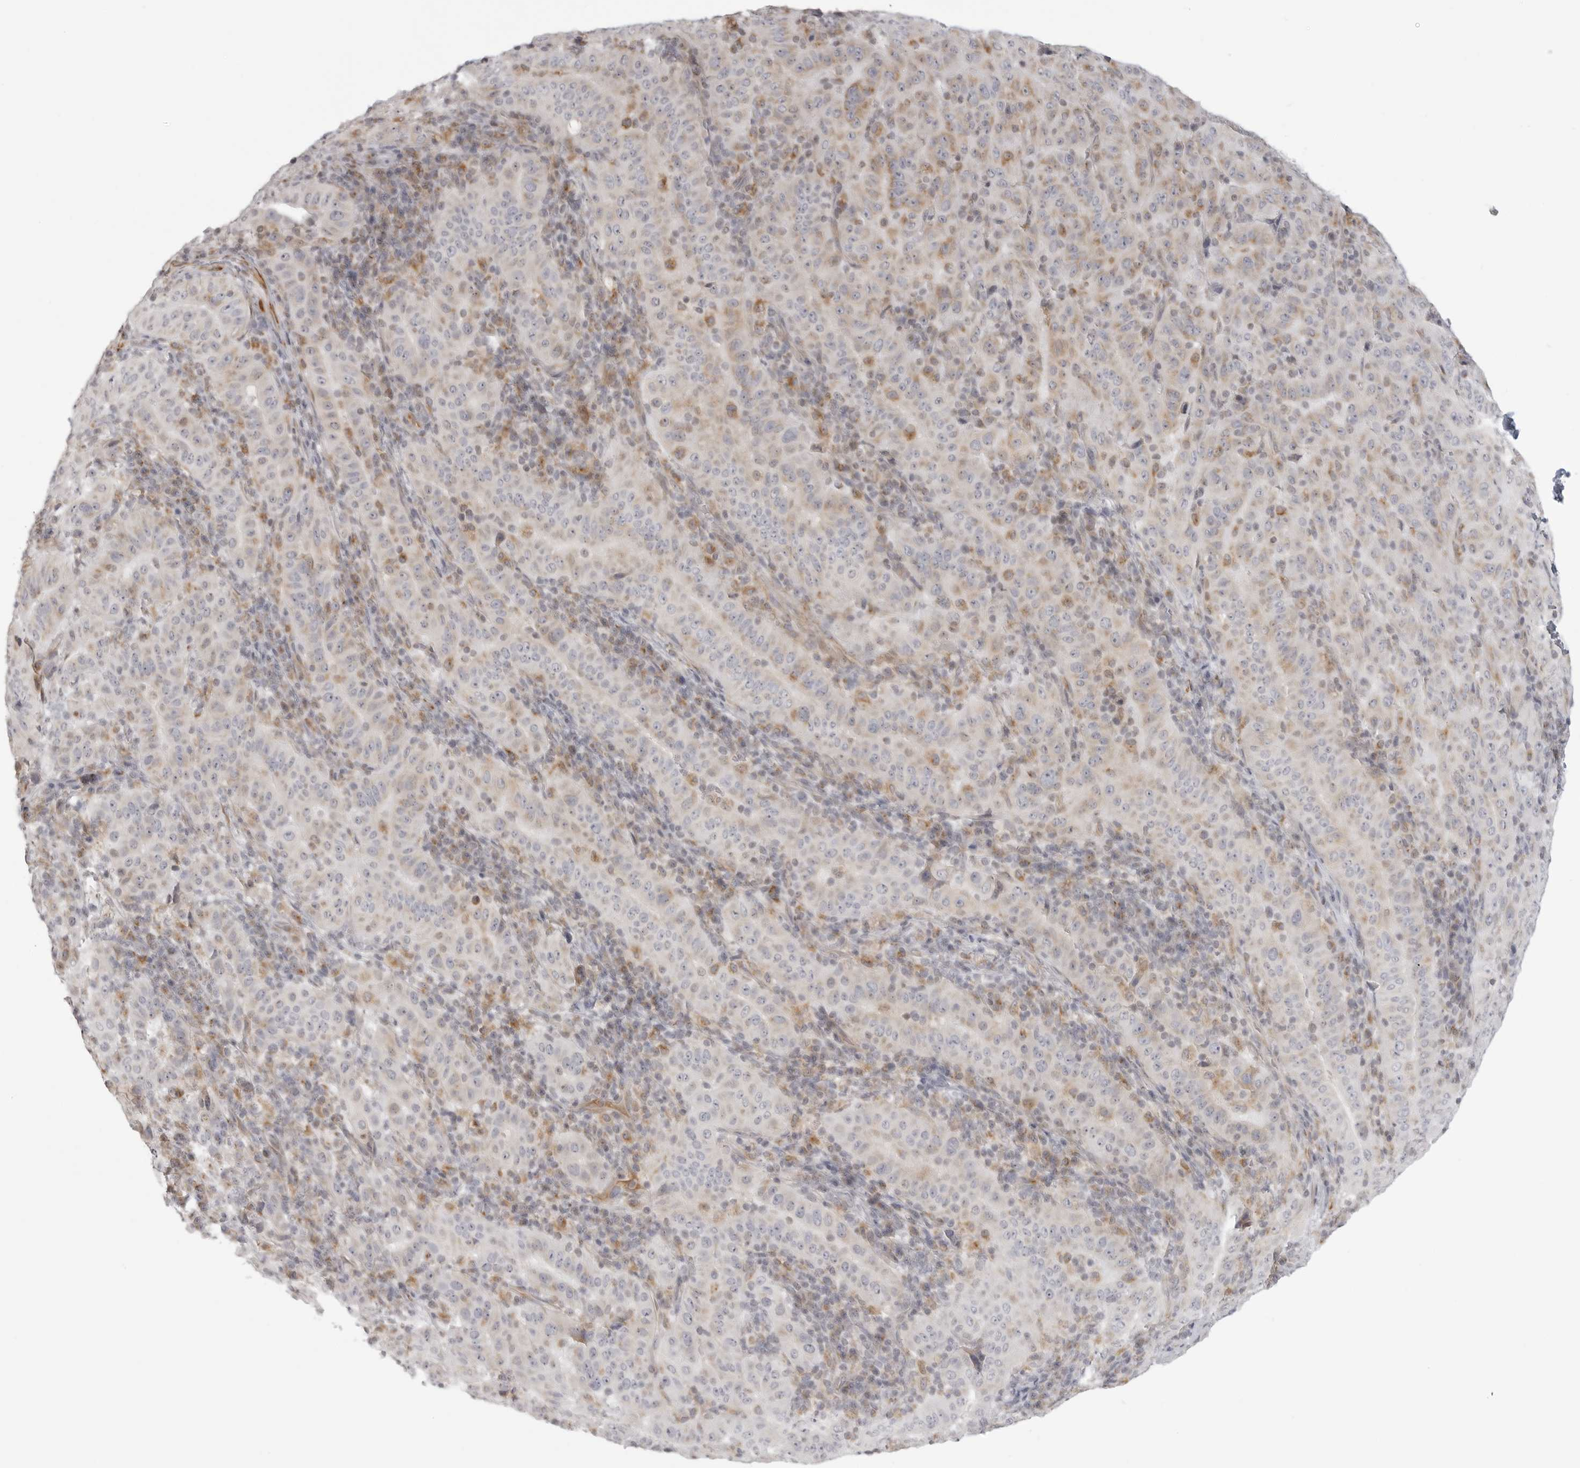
{"staining": {"intensity": "moderate", "quantity": "<25%", "location": "cytoplasmic/membranous"}, "tissue": "pancreatic cancer", "cell_type": "Tumor cells", "image_type": "cancer", "snomed": [{"axis": "morphology", "description": "Adenocarcinoma, NOS"}, {"axis": "topography", "description": "Pancreas"}], "caption": "This micrograph reveals IHC staining of human pancreatic cancer, with low moderate cytoplasmic/membranous positivity in about <25% of tumor cells.", "gene": "MAP7D1", "patient": {"sex": "male", "age": 63}}